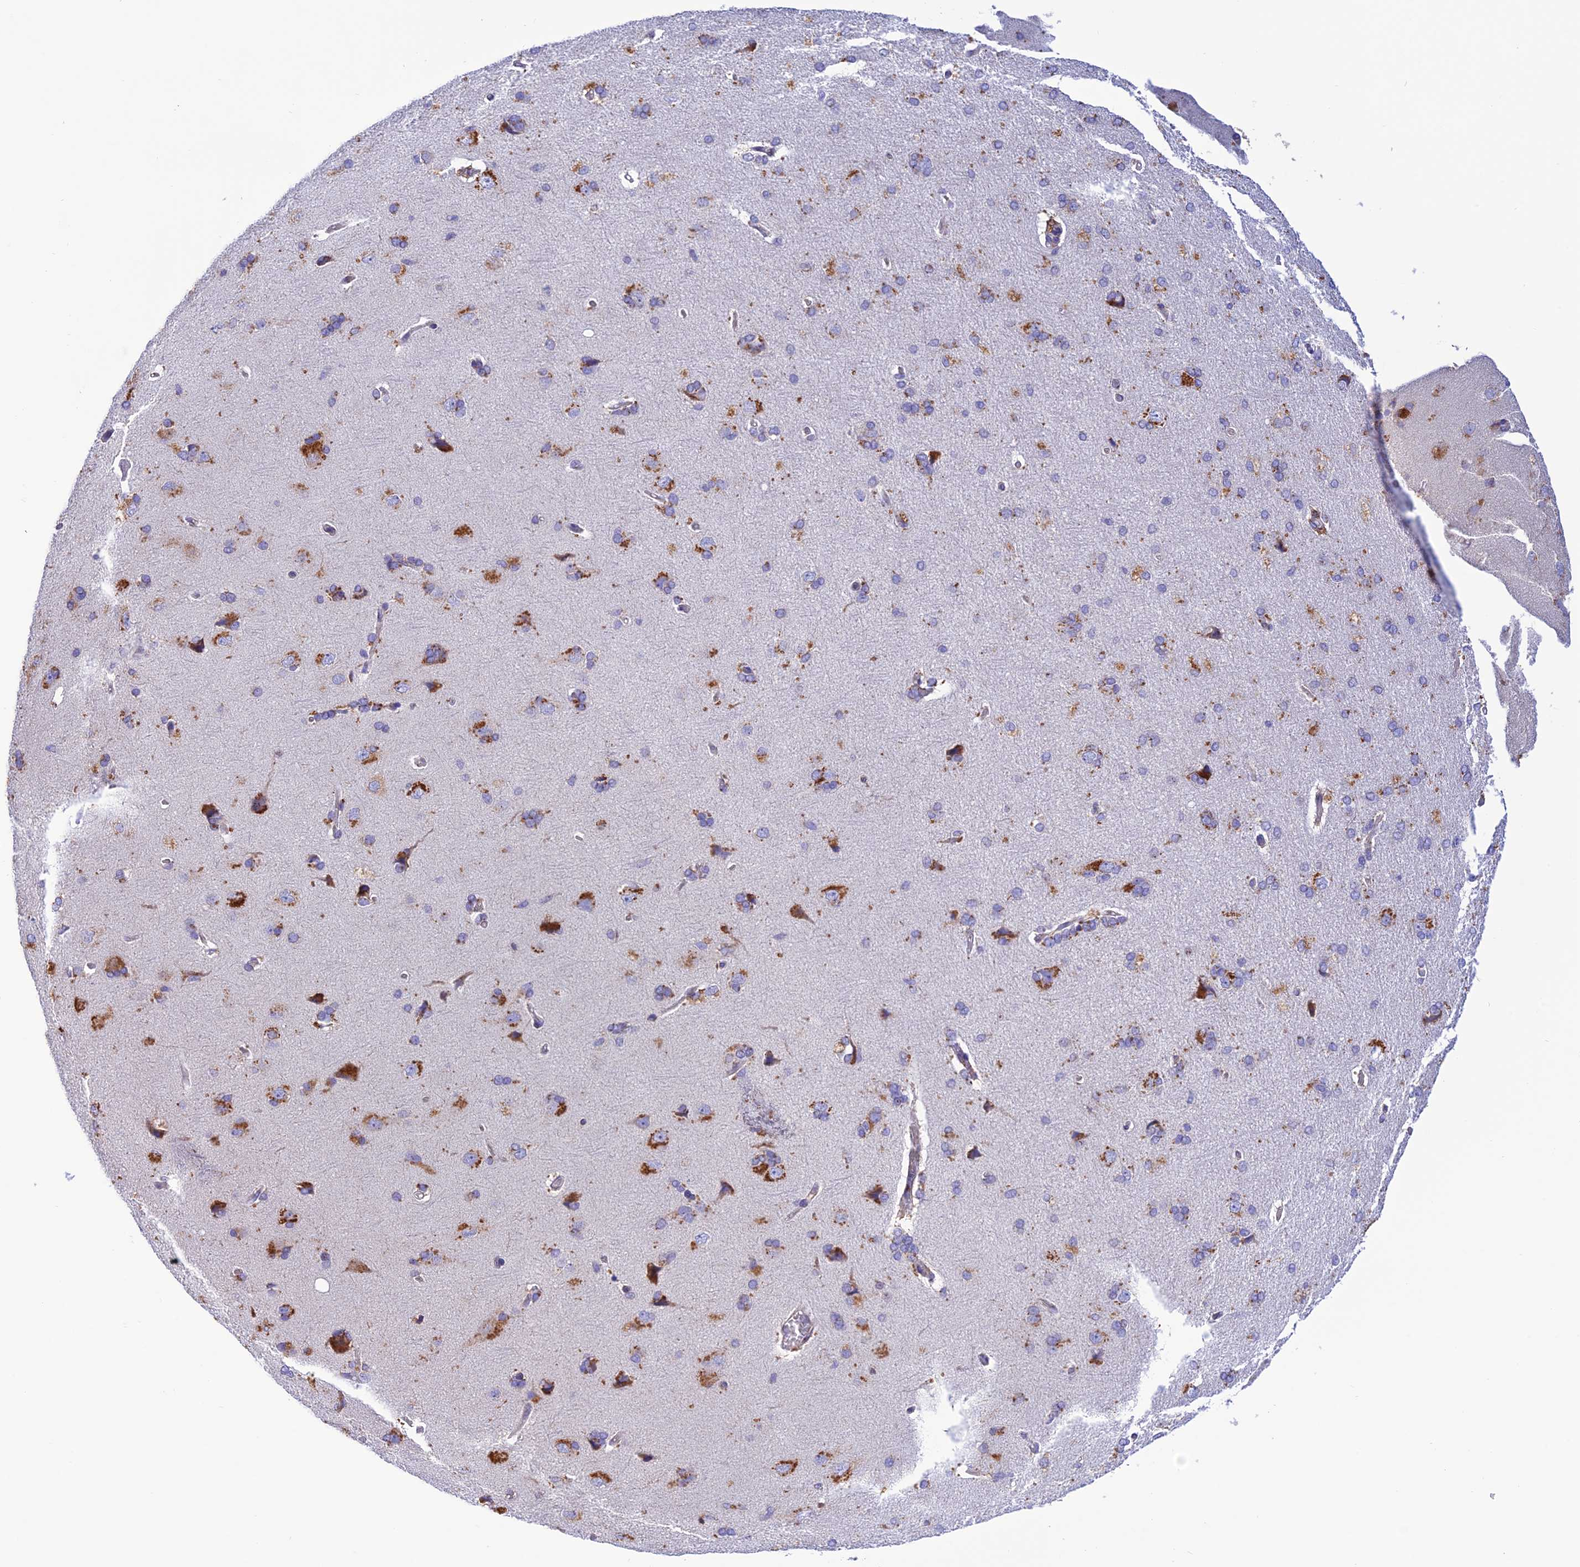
{"staining": {"intensity": "negative", "quantity": "none", "location": "none"}, "tissue": "cerebral cortex", "cell_type": "Endothelial cells", "image_type": "normal", "snomed": [{"axis": "morphology", "description": "Normal tissue, NOS"}, {"axis": "topography", "description": "Cerebral cortex"}], "caption": "A high-resolution micrograph shows immunohistochemistry staining of unremarkable cerebral cortex, which displays no significant staining in endothelial cells. (DAB (3,3'-diaminobenzidine) immunohistochemistry, high magnification).", "gene": "ENSG00000255439", "patient": {"sex": "male", "age": 62}}